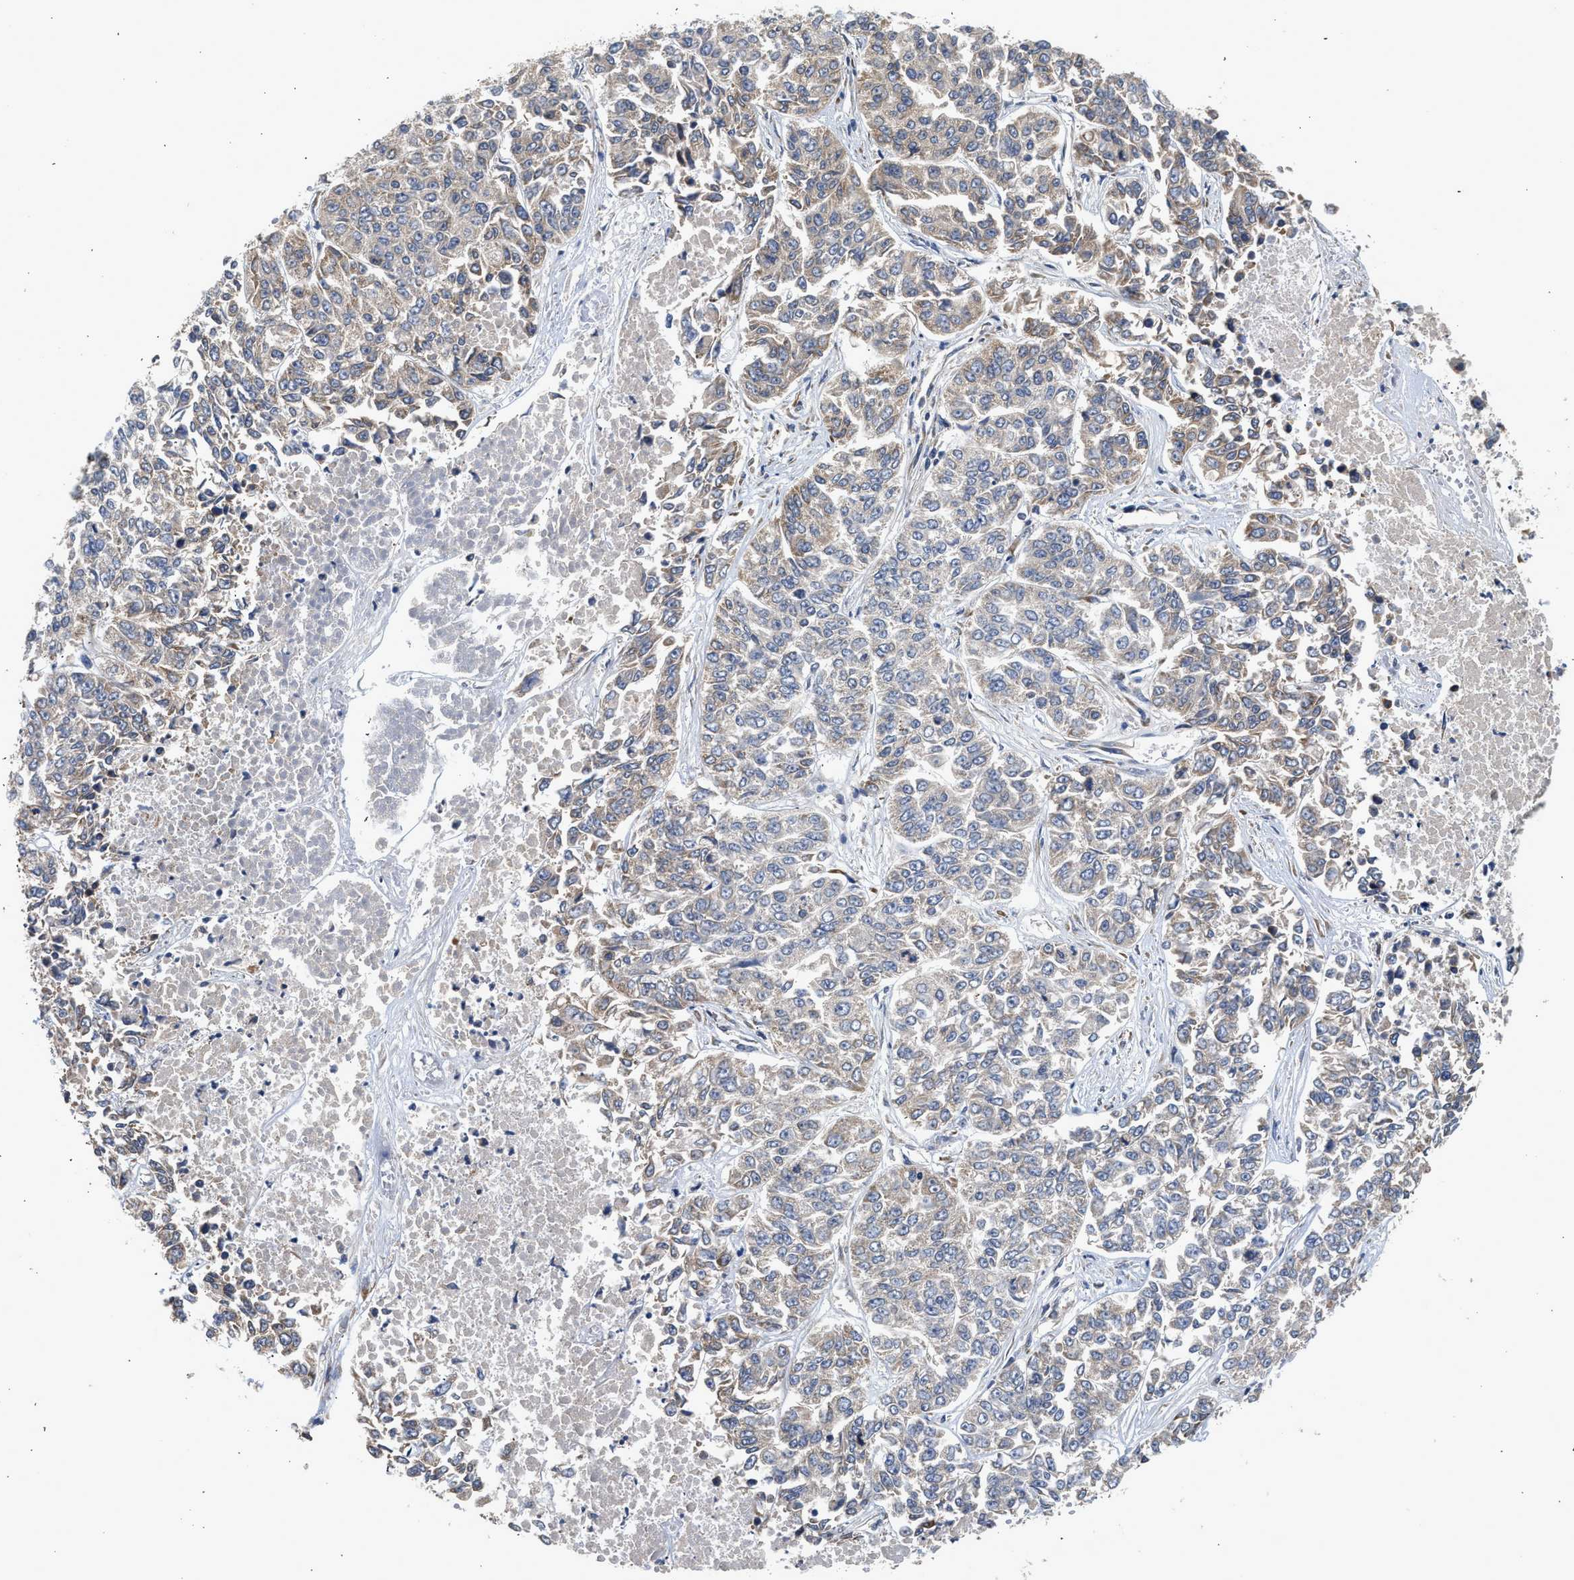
{"staining": {"intensity": "moderate", "quantity": "<25%", "location": "cytoplasmic/membranous"}, "tissue": "lung cancer", "cell_type": "Tumor cells", "image_type": "cancer", "snomed": [{"axis": "morphology", "description": "Adenocarcinoma, NOS"}, {"axis": "topography", "description": "Lung"}], "caption": "Lung adenocarcinoma was stained to show a protein in brown. There is low levels of moderate cytoplasmic/membranous staining in approximately <25% of tumor cells.", "gene": "POLG2", "patient": {"sex": "male", "age": 84}}